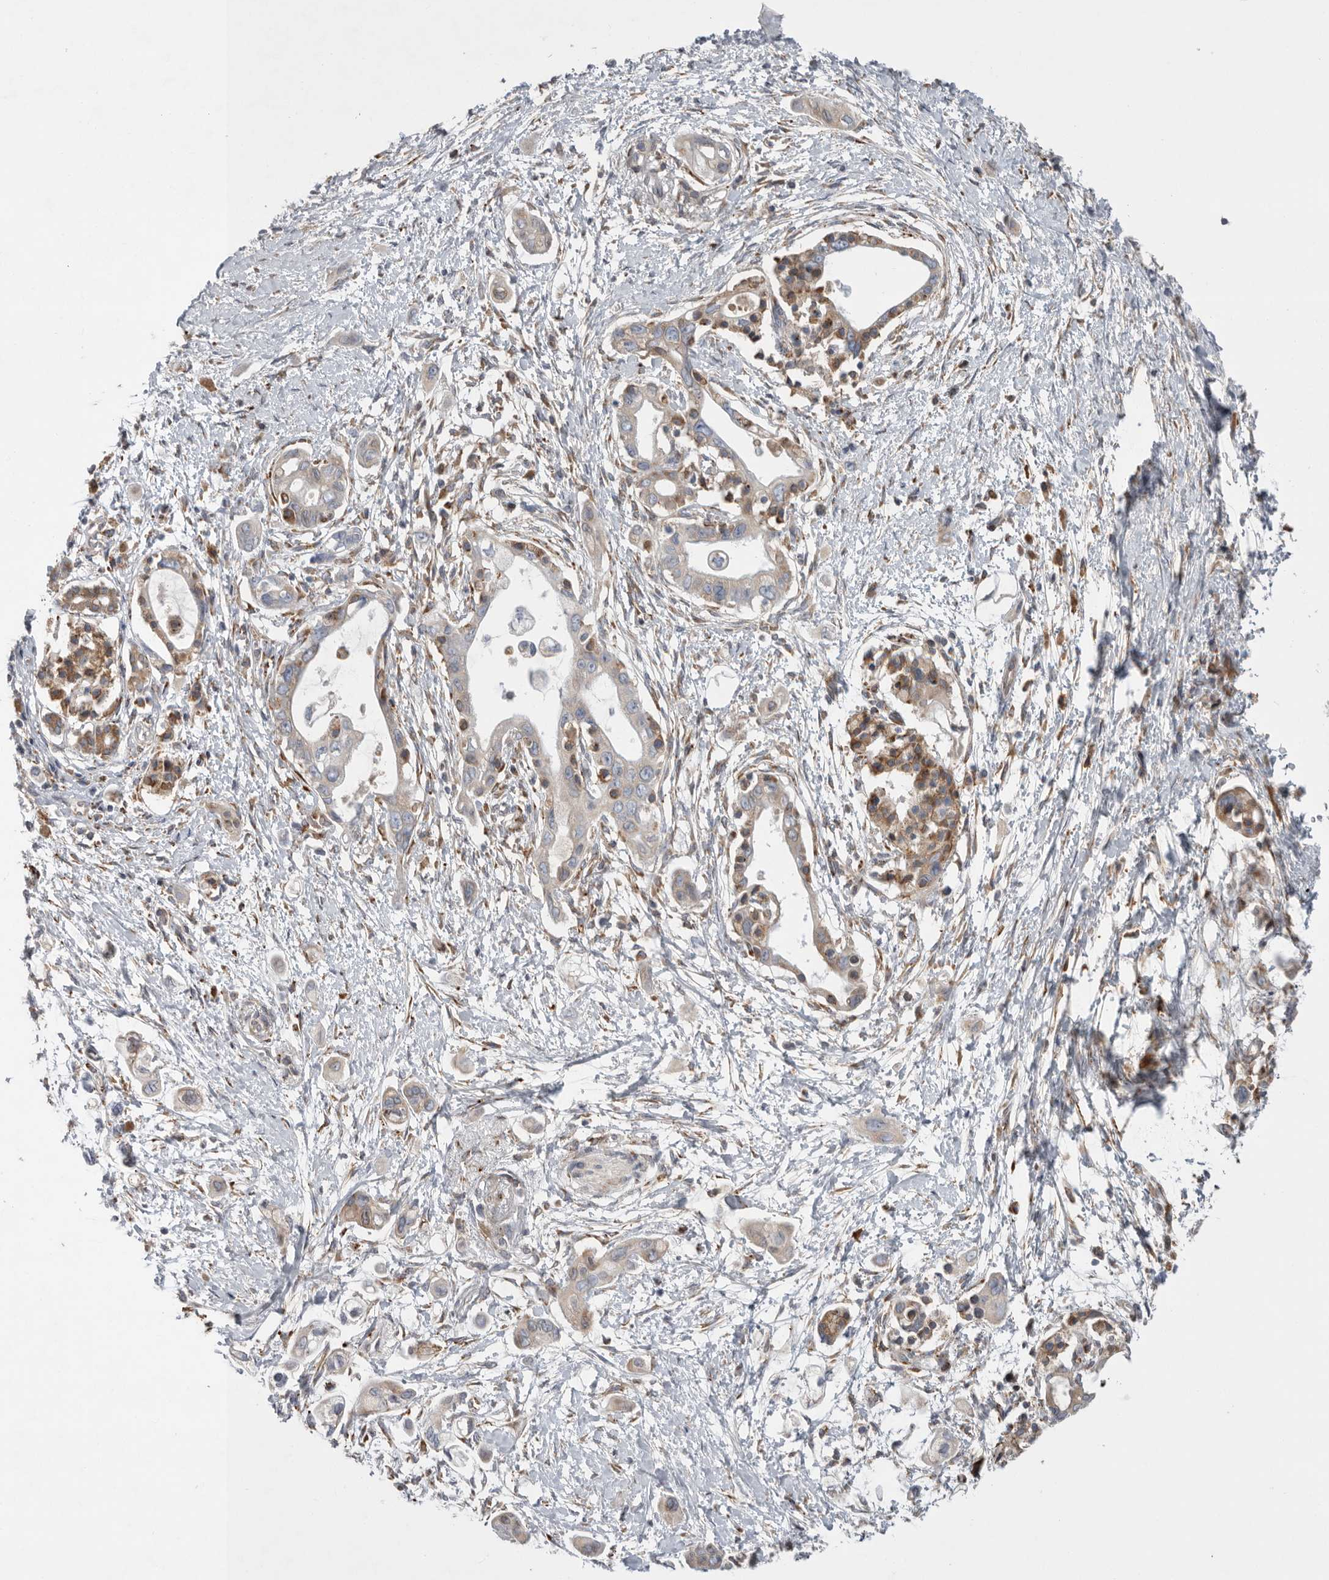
{"staining": {"intensity": "weak", "quantity": "<25%", "location": "cytoplasmic/membranous"}, "tissue": "pancreatic cancer", "cell_type": "Tumor cells", "image_type": "cancer", "snomed": [{"axis": "morphology", "description": "Adenocarcinoma, NOS"}, {"axis": "topography", "description": "Pancreas"}], "caption": "Human pancreatic cancer (adenocarcinoma) stained for a protein using immunohistochemistry exhibits no positivity in tumor cells.", "gene": "GANAB", "patient": {"sex": "male", "age": 59}}